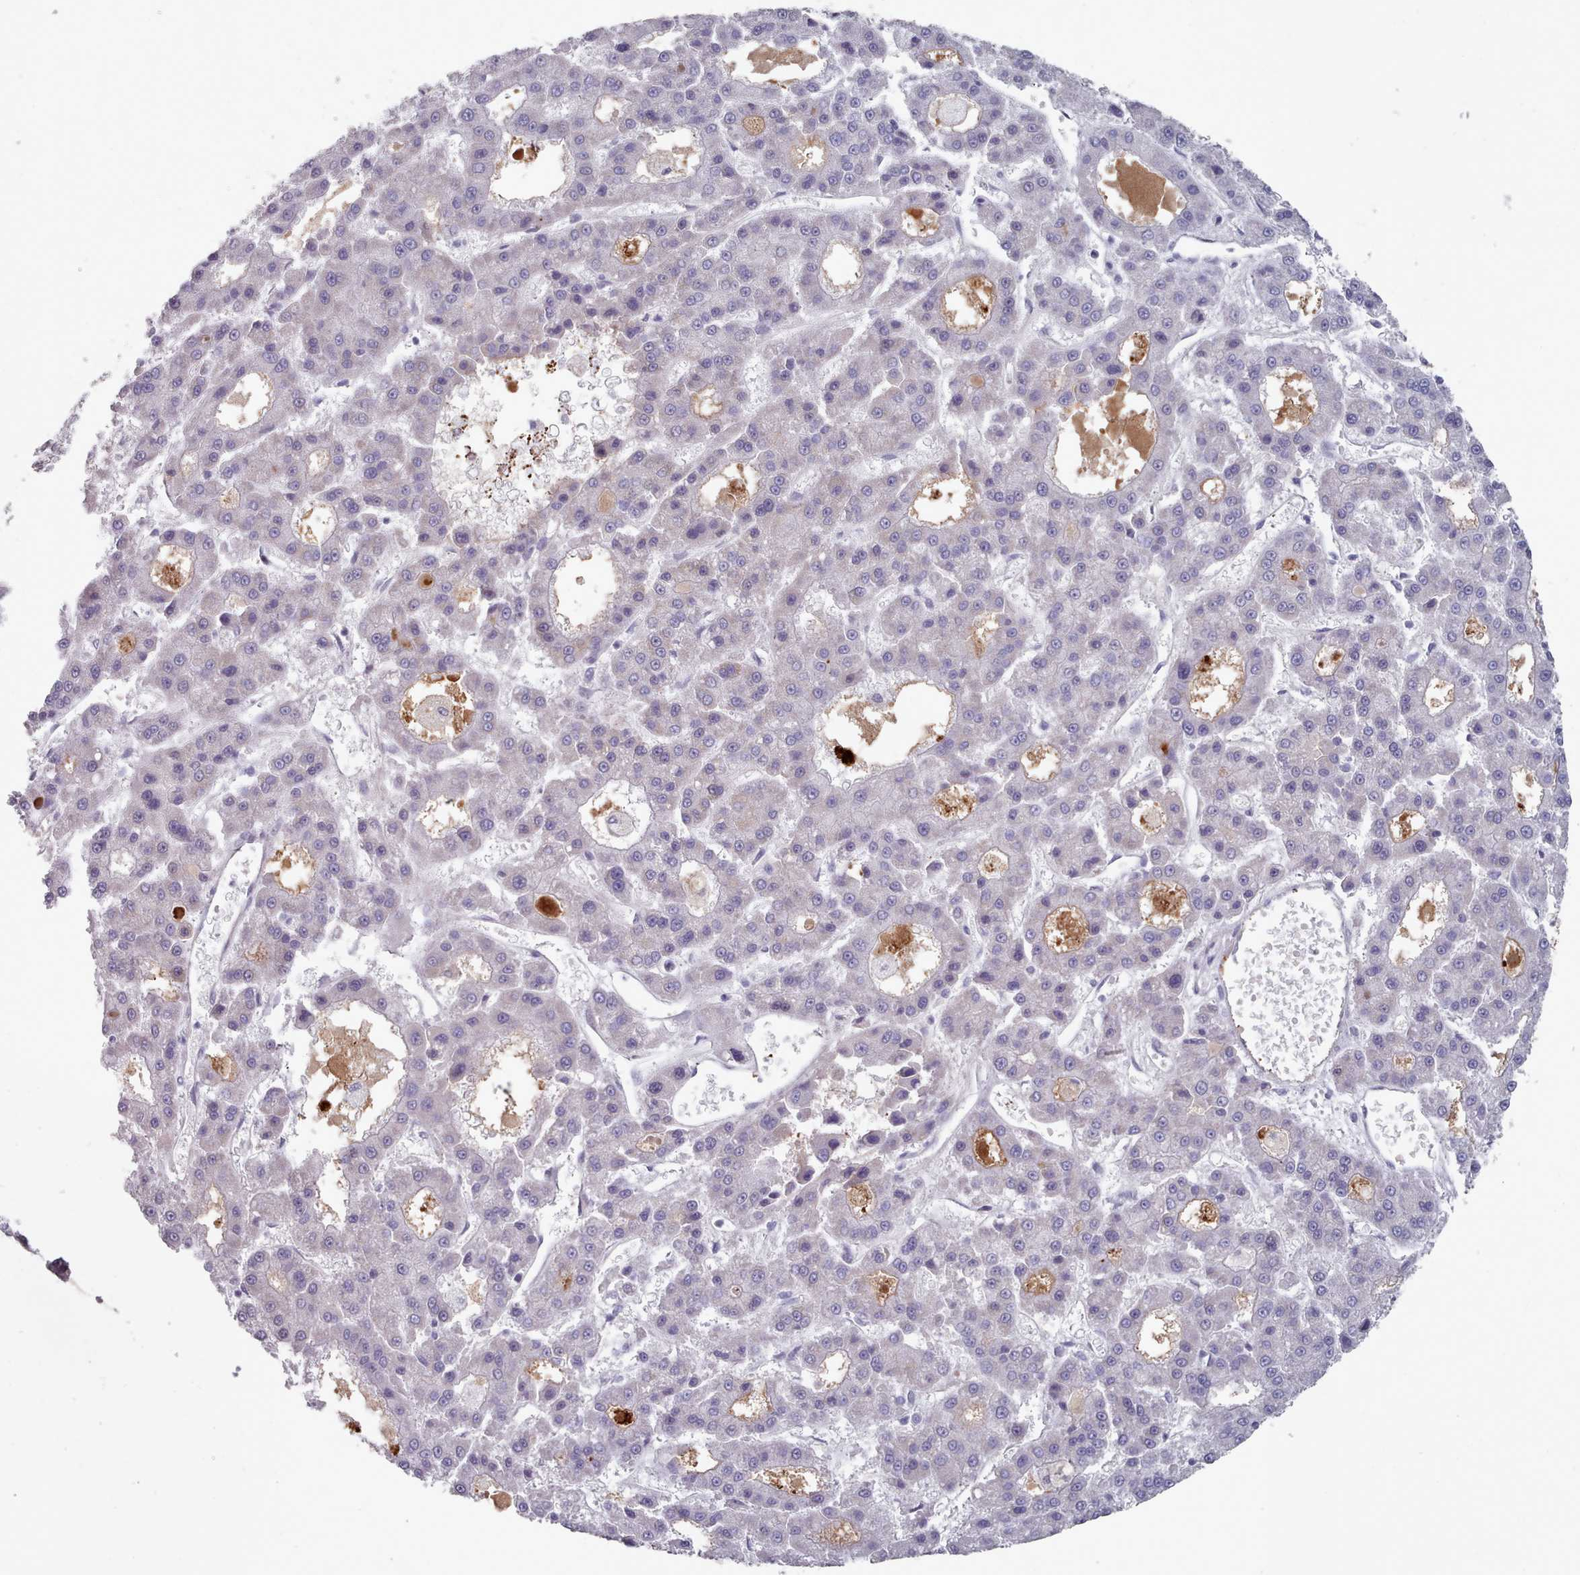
{"staining": {"intensity": "negative", "quantity": "none", "location": "none"}, "tissue": "liver cancer", "cell_type": "Tumor cells", "image_type": "cancer", "snomed": [{"axis": "morphology", "description": "Carcinoma, Hepatocellular, NOS"}, {"axis": "topography", "description": "Liver"}], "caption": "Tumor cells show no significant protein expression in liver cancer.", "gene": "TRARG1", "patient": {"sex": "male", "age": 70}}